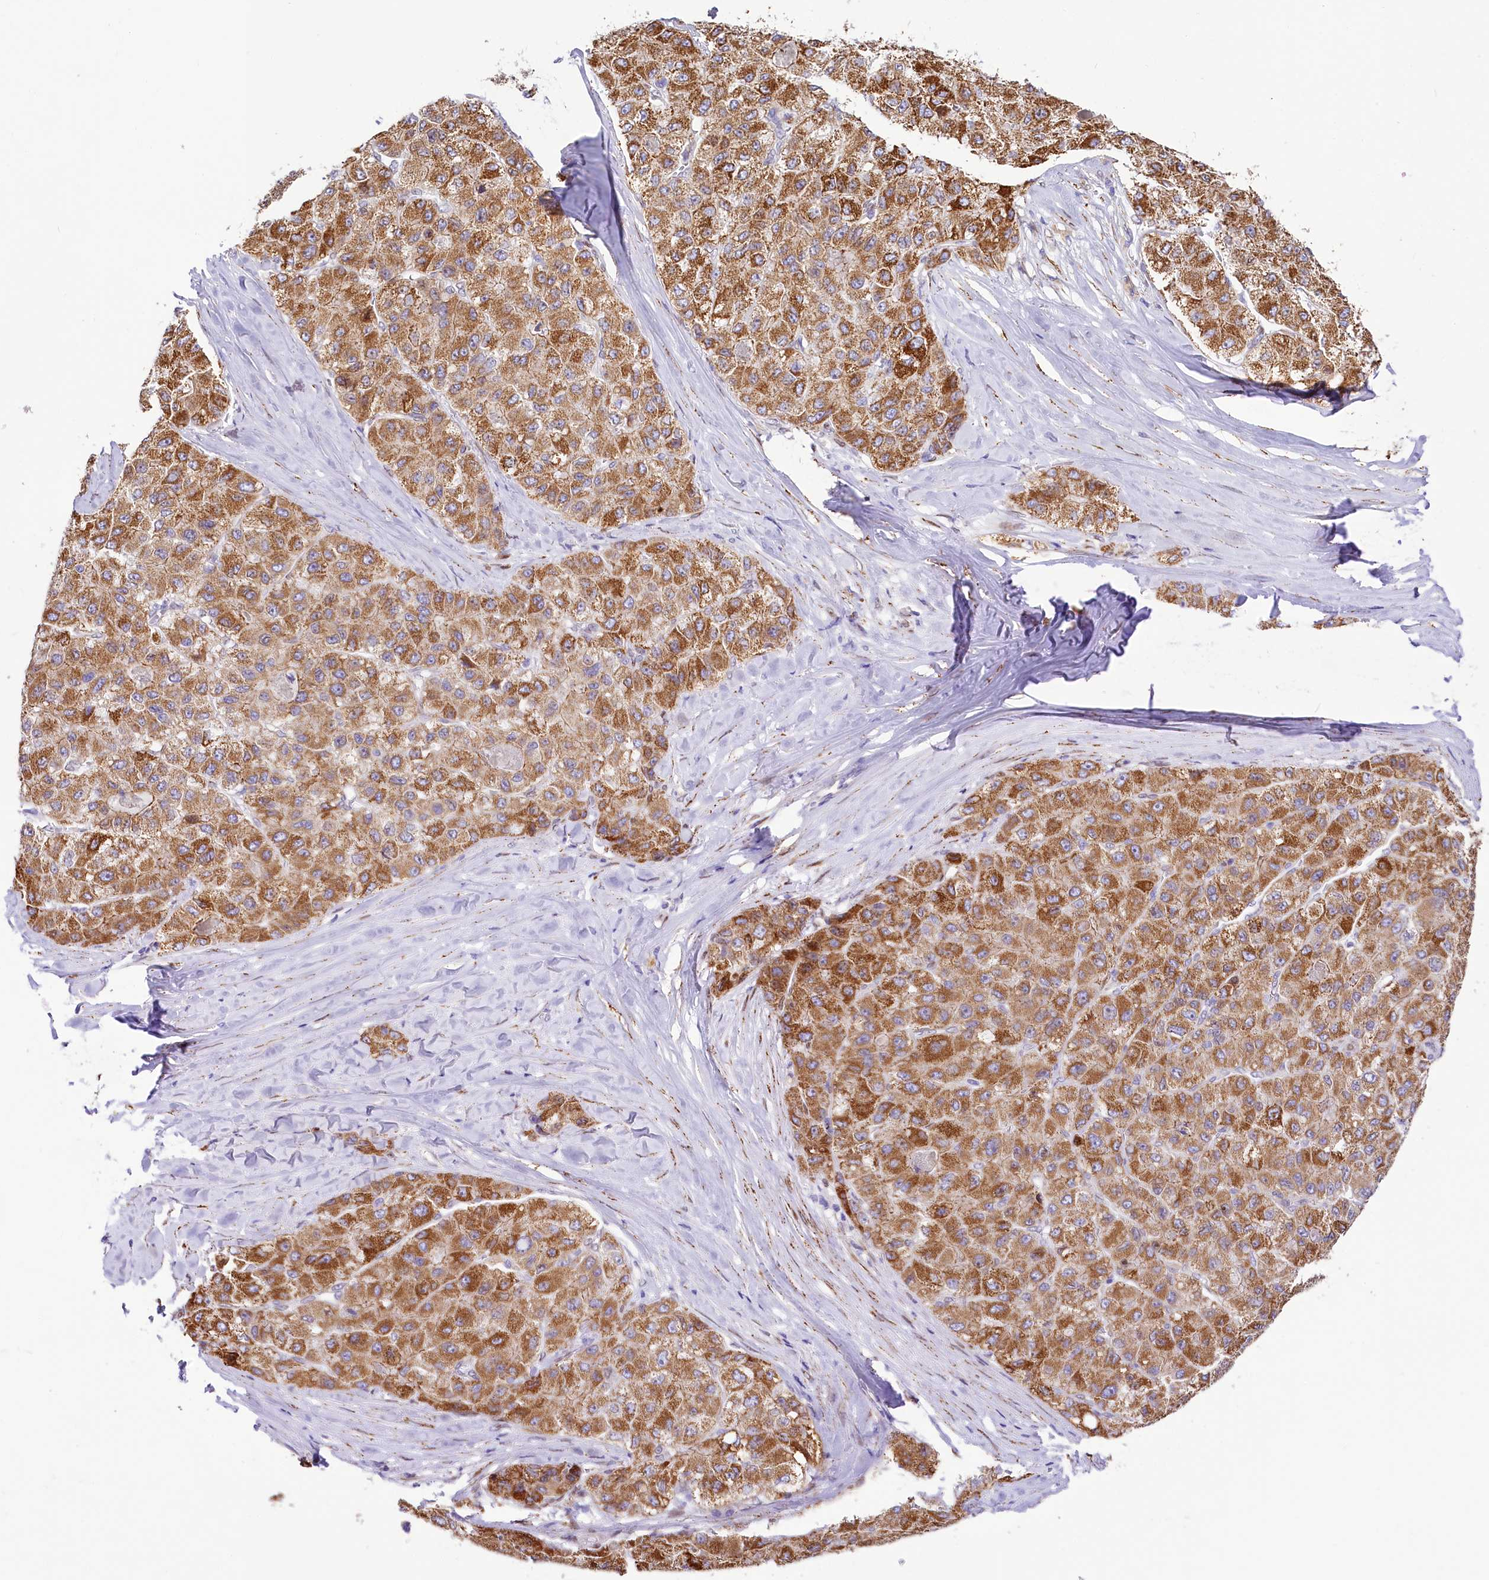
{"staining": {"intensity": "moderate", "quantity": ">75%", "location": "cytoplasmic/membranous"}, "tissue": "liver cancer", "cell_type": "Tumor cells", "image_type": "cancer", "snomed": [{"axis": "morphology", "description": "Carcinoma, Hepatocellular, NOS"}, {"axis": "topography", "description": "Liver"}], "caption": "IHC staining of liver cancer (hepatocellular carcinoma), which displays medium levels of moderate cytoplasmic/membranous expression in approximately >75% of tumor cells indicating moderate cytoplasmic/membranous protein expression. The staining was performed using DAB (3,3'-diaminobenzidine) (brown) for protein detection and nuclei were counterstained in hematoxylin (blue).", "gene": "PPIP5K2", "patient": {"sex": "male", "age": 80}}